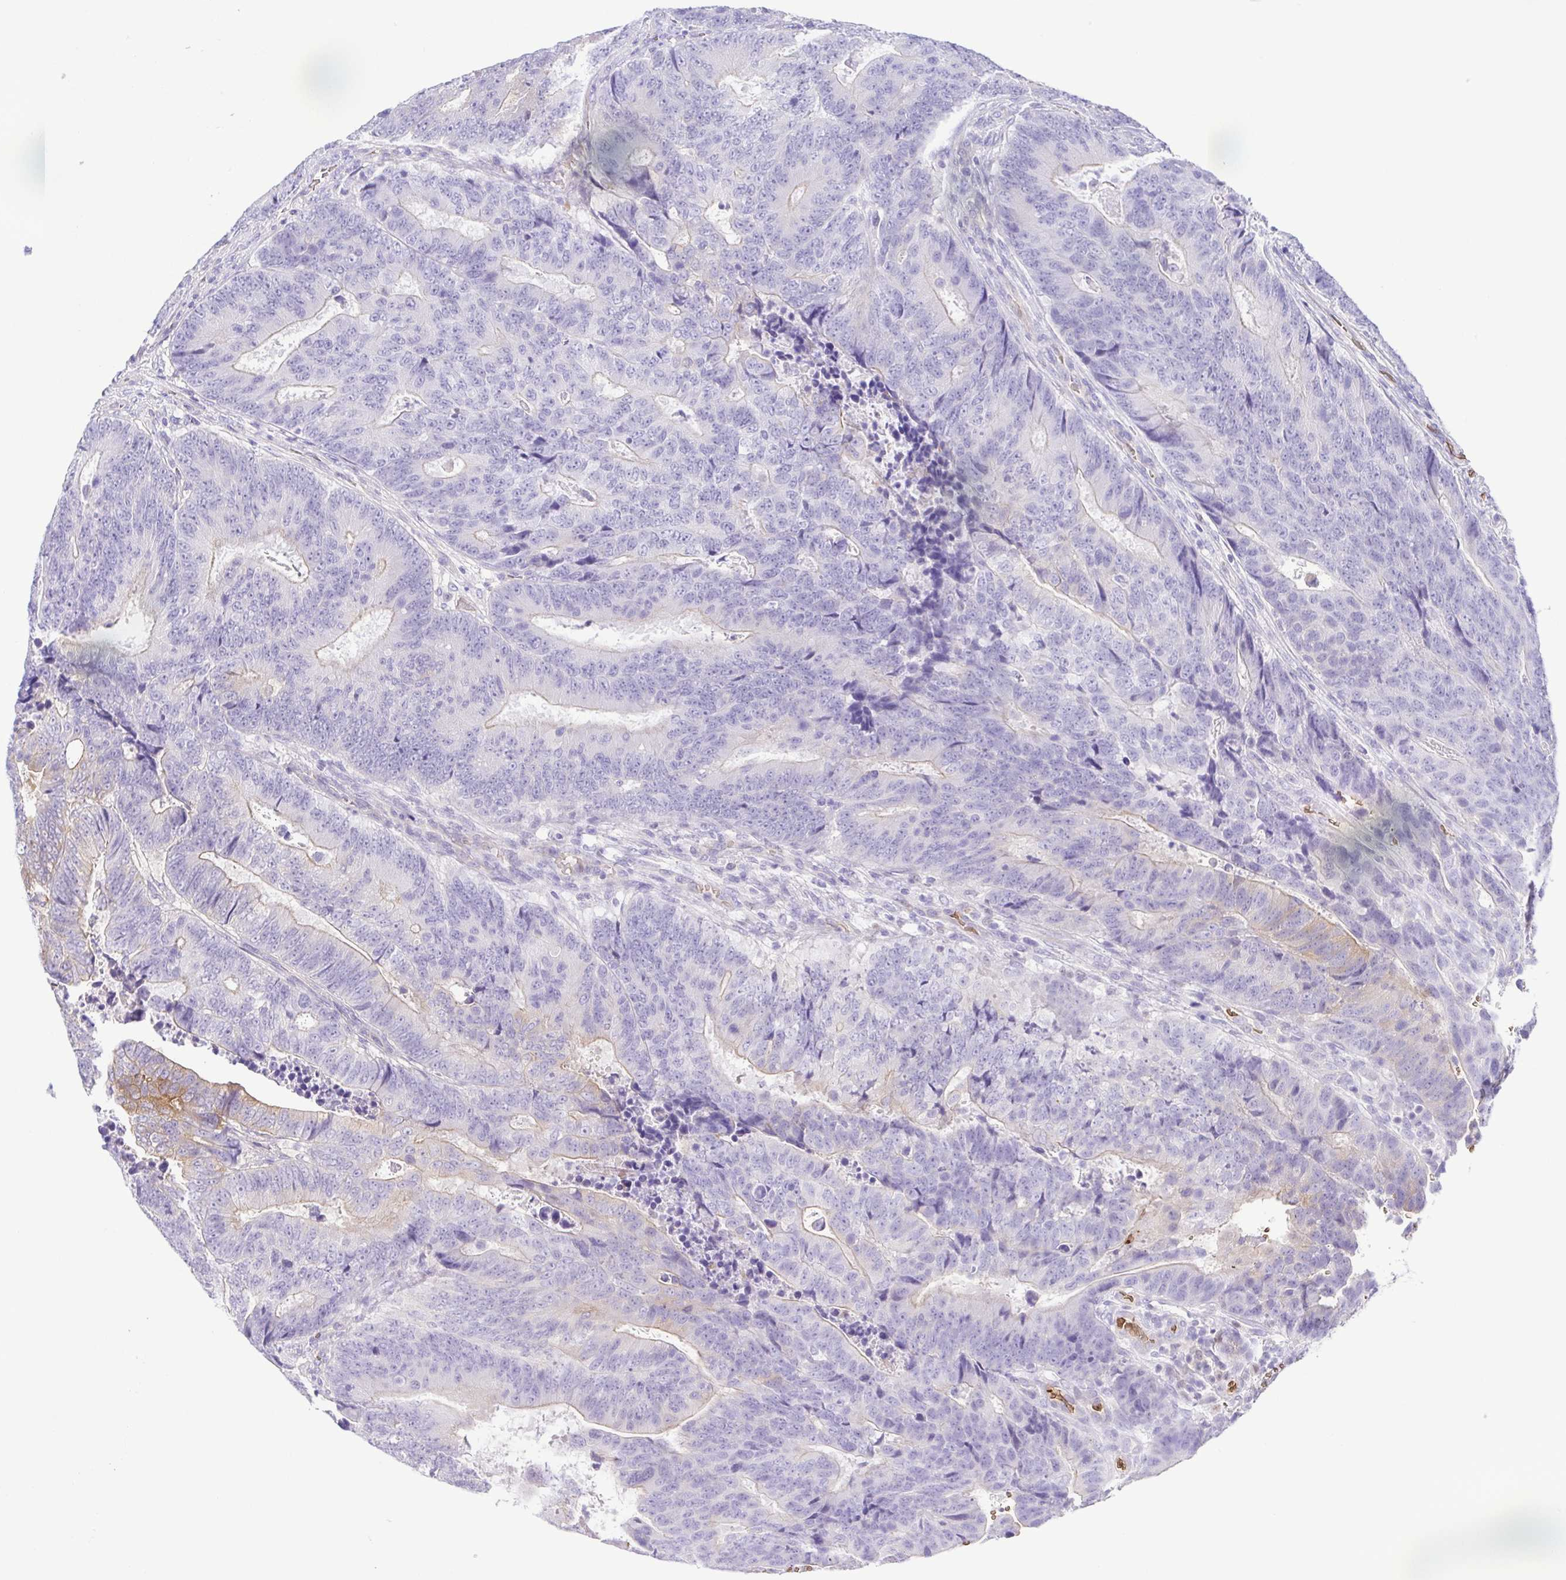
{"staining": {"intensity": "negative", "quantity": "none", "location": "none"}, "tissue": "colorectal cancer", "cell_type": "Tumor cells", "image_type": "cancer", "snomed": [{"axis": "morphology", "description": "Adenocarcinoma, NOS"}, {"axis": "topography", "description": "Colon"}], "caption": "Adenocarcinoma (colorectal) was stained to show a protein in brown. There is no significant expression in tumor cells.", "gene": "EPB42", "patient": {"sex": "female", "age": 48}}